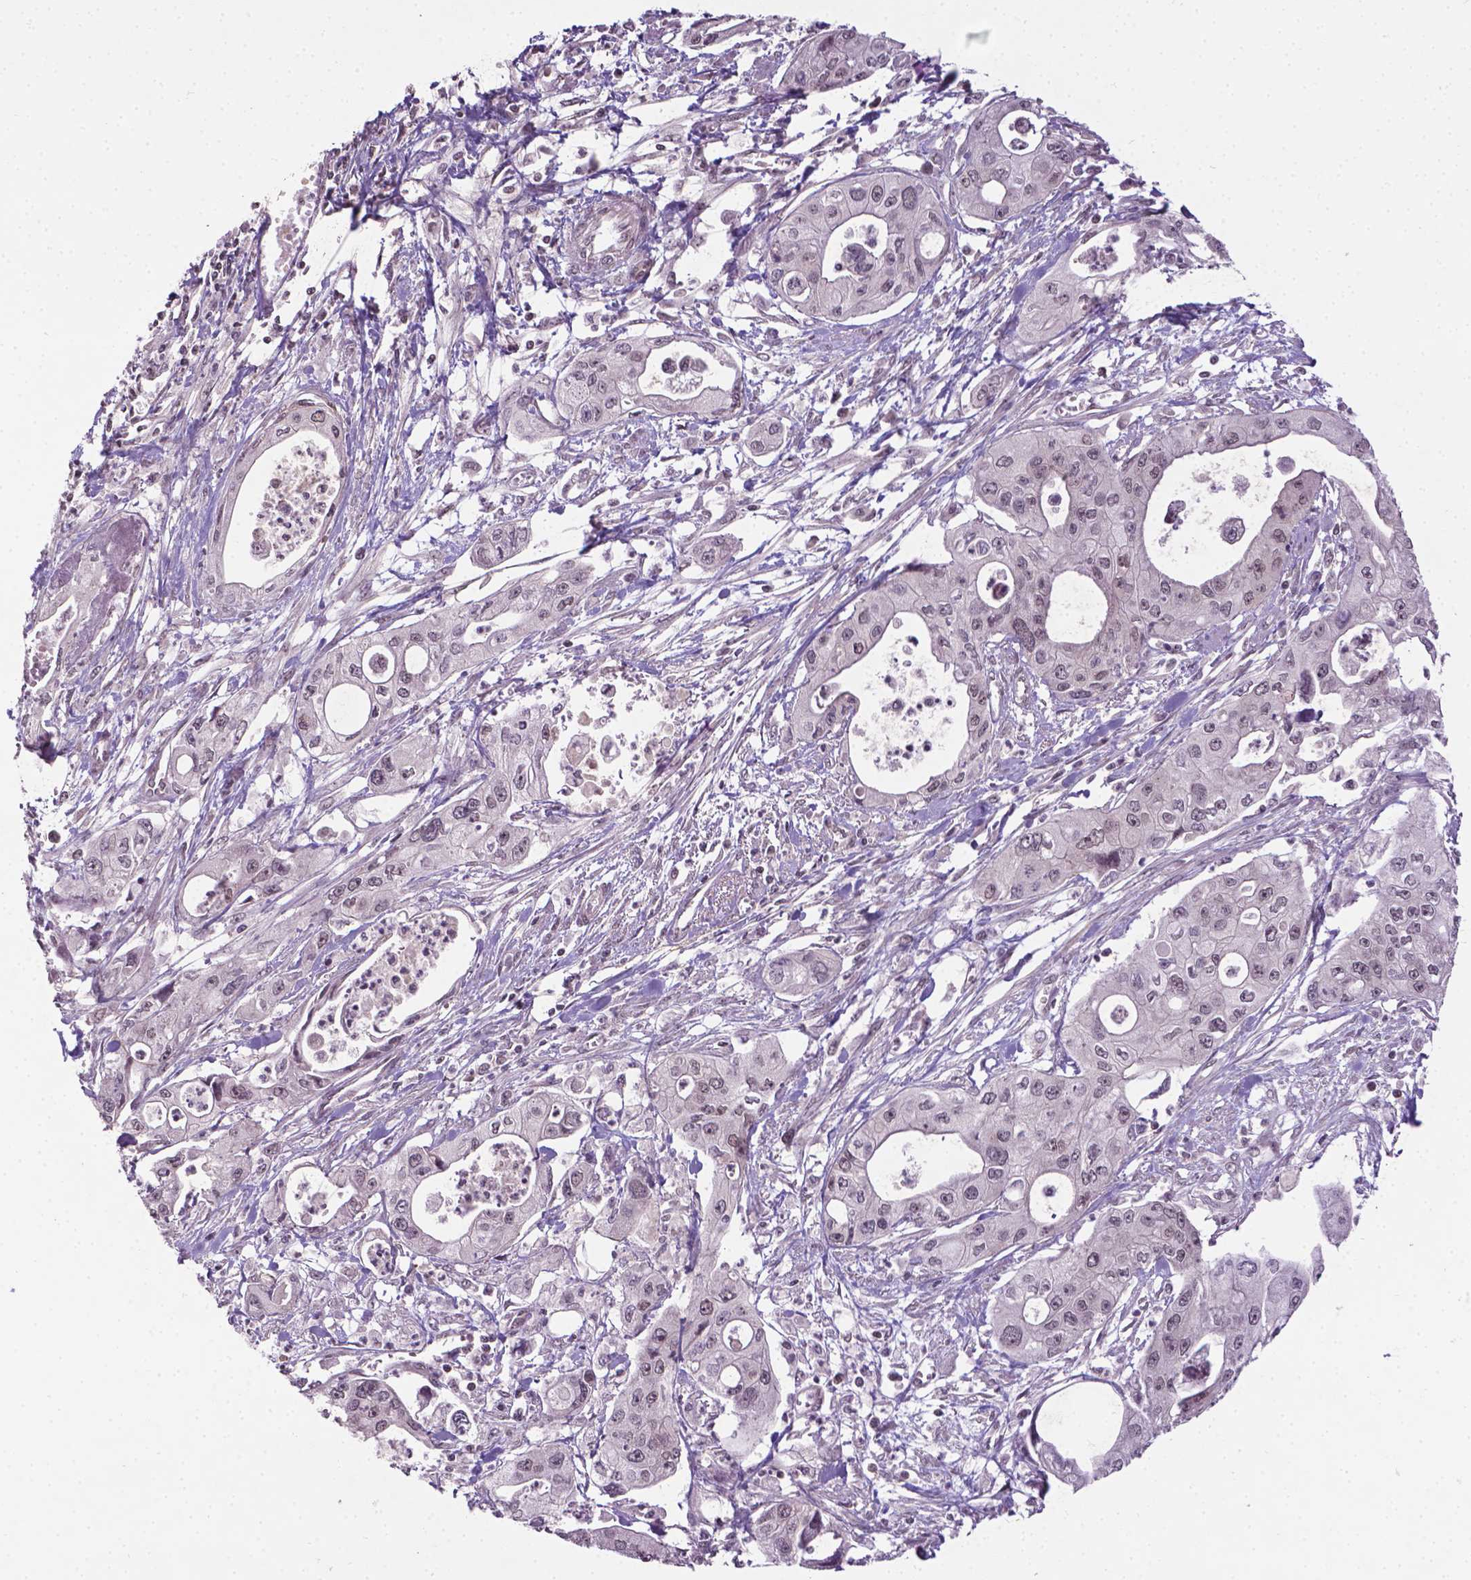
{"staining": {"intensity": "negative", "quantity": "none", "location": "none"}, "tissue": "pancreatic cancer", "cell_type": "Tumor cells", "image_type": "cancer", "snomed": [{"axis": "morphology", "description": "Adenocarcinoma, NOS"}, {"axis": "topography", "description": "Pancreas"}], "caption": "Pancreatic adenocarcinoma was stained to show a protein in brown. There is no significant expression in tumor cells.", "gene": "ANKRD54", "patient": {"sex": "male", "age": 70}}